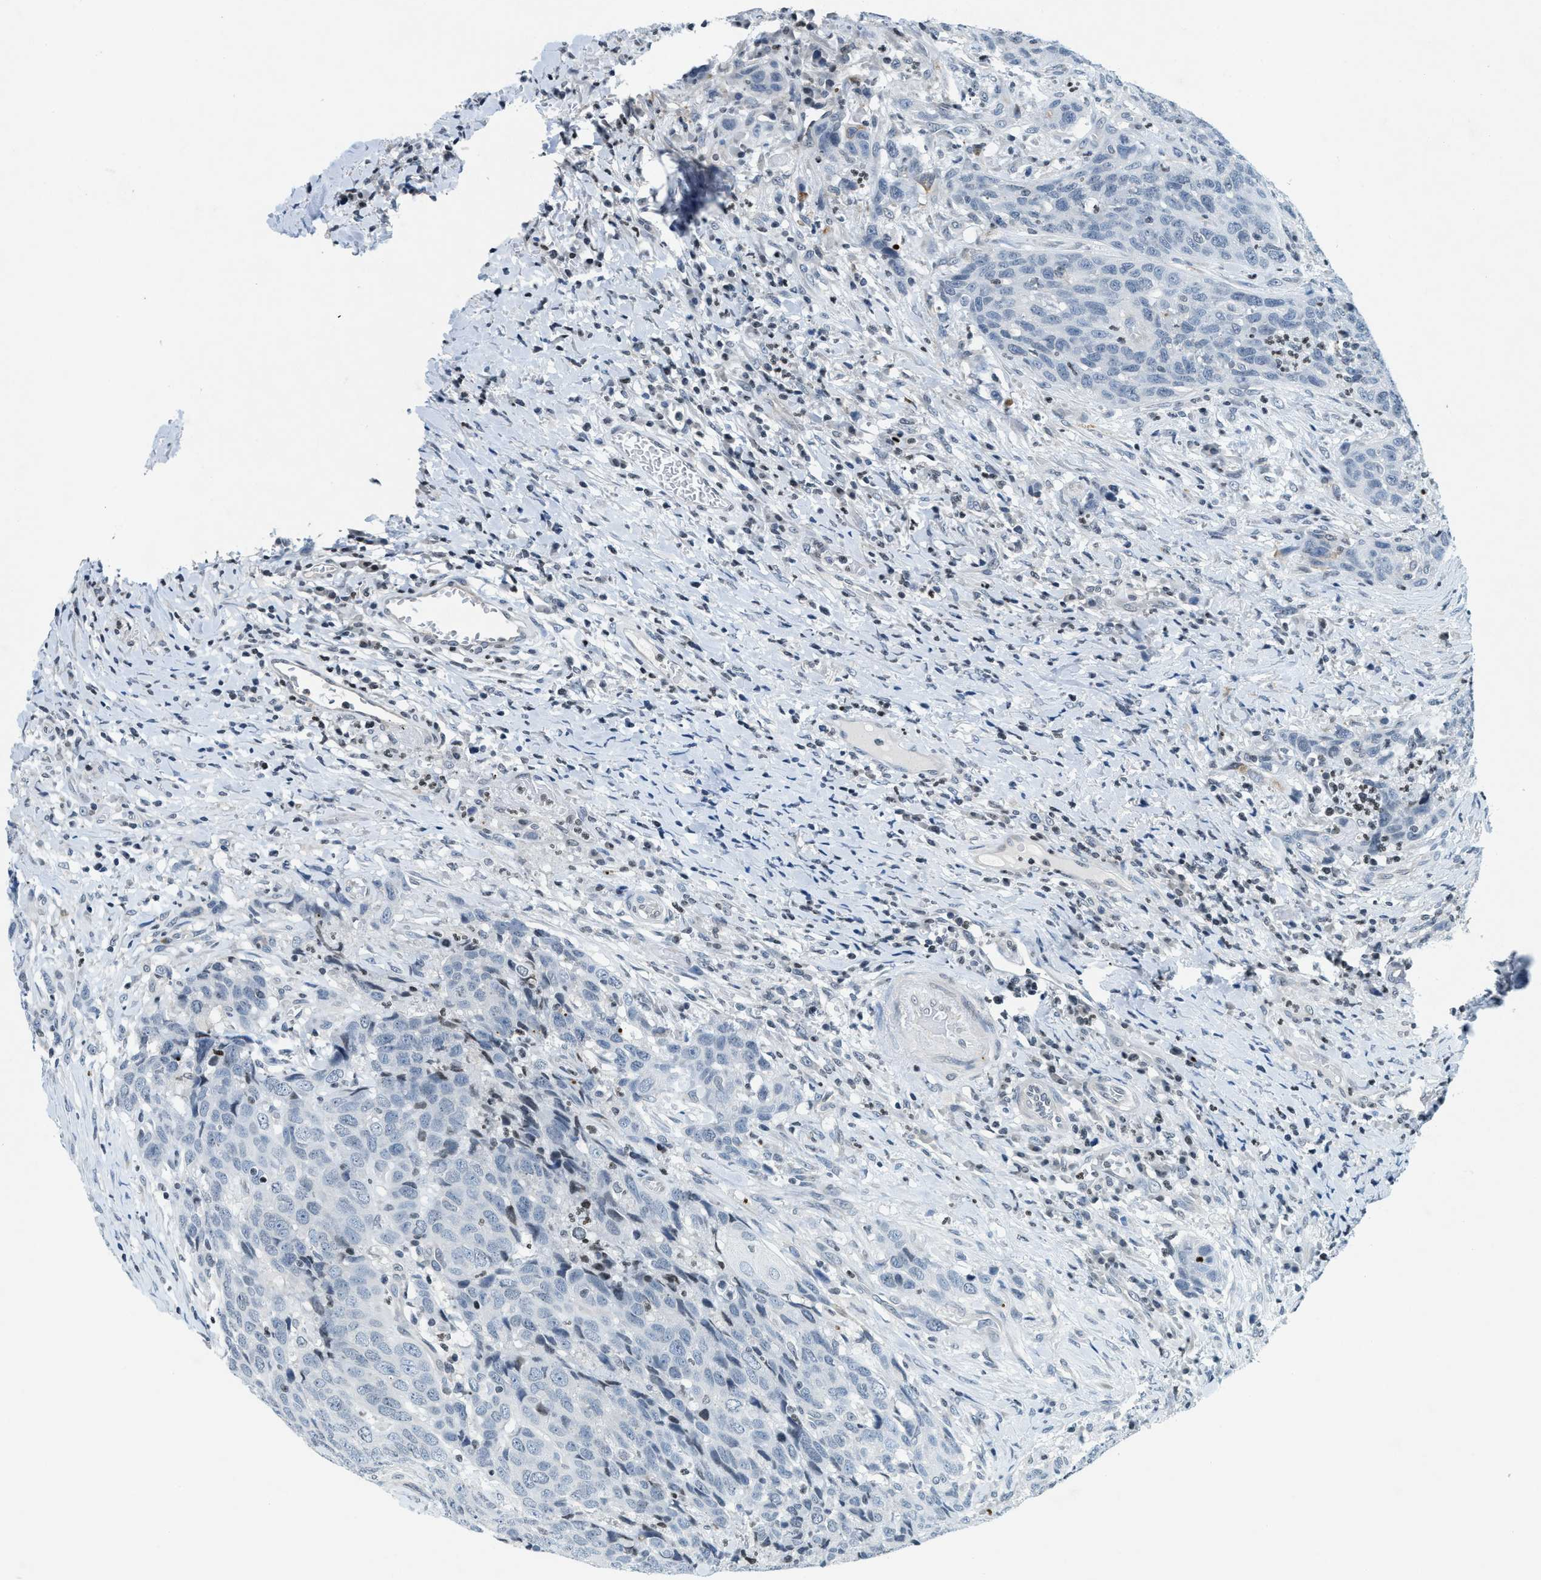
{"staining": {"intensity": "negative", "quantity": "none", "location": "none"}, "tissue": "head and neck cancer", "cell_type": "Tumor cells", "image_type": "cancer", "snomed": [{"axis": "morphology", "description": "Squamous cell carcinoma, NOS"}, {"axis": "topography", "description": "Head-Neck"}], "caption": "A high-resolution photomicrograph shows immunohistochemistry (IHC) staining of head and neck cancer, which demonstrates no significant staining in tumor cells.", "gene": "UVRAG", "patient": {"sex": "male", "age": 66}}